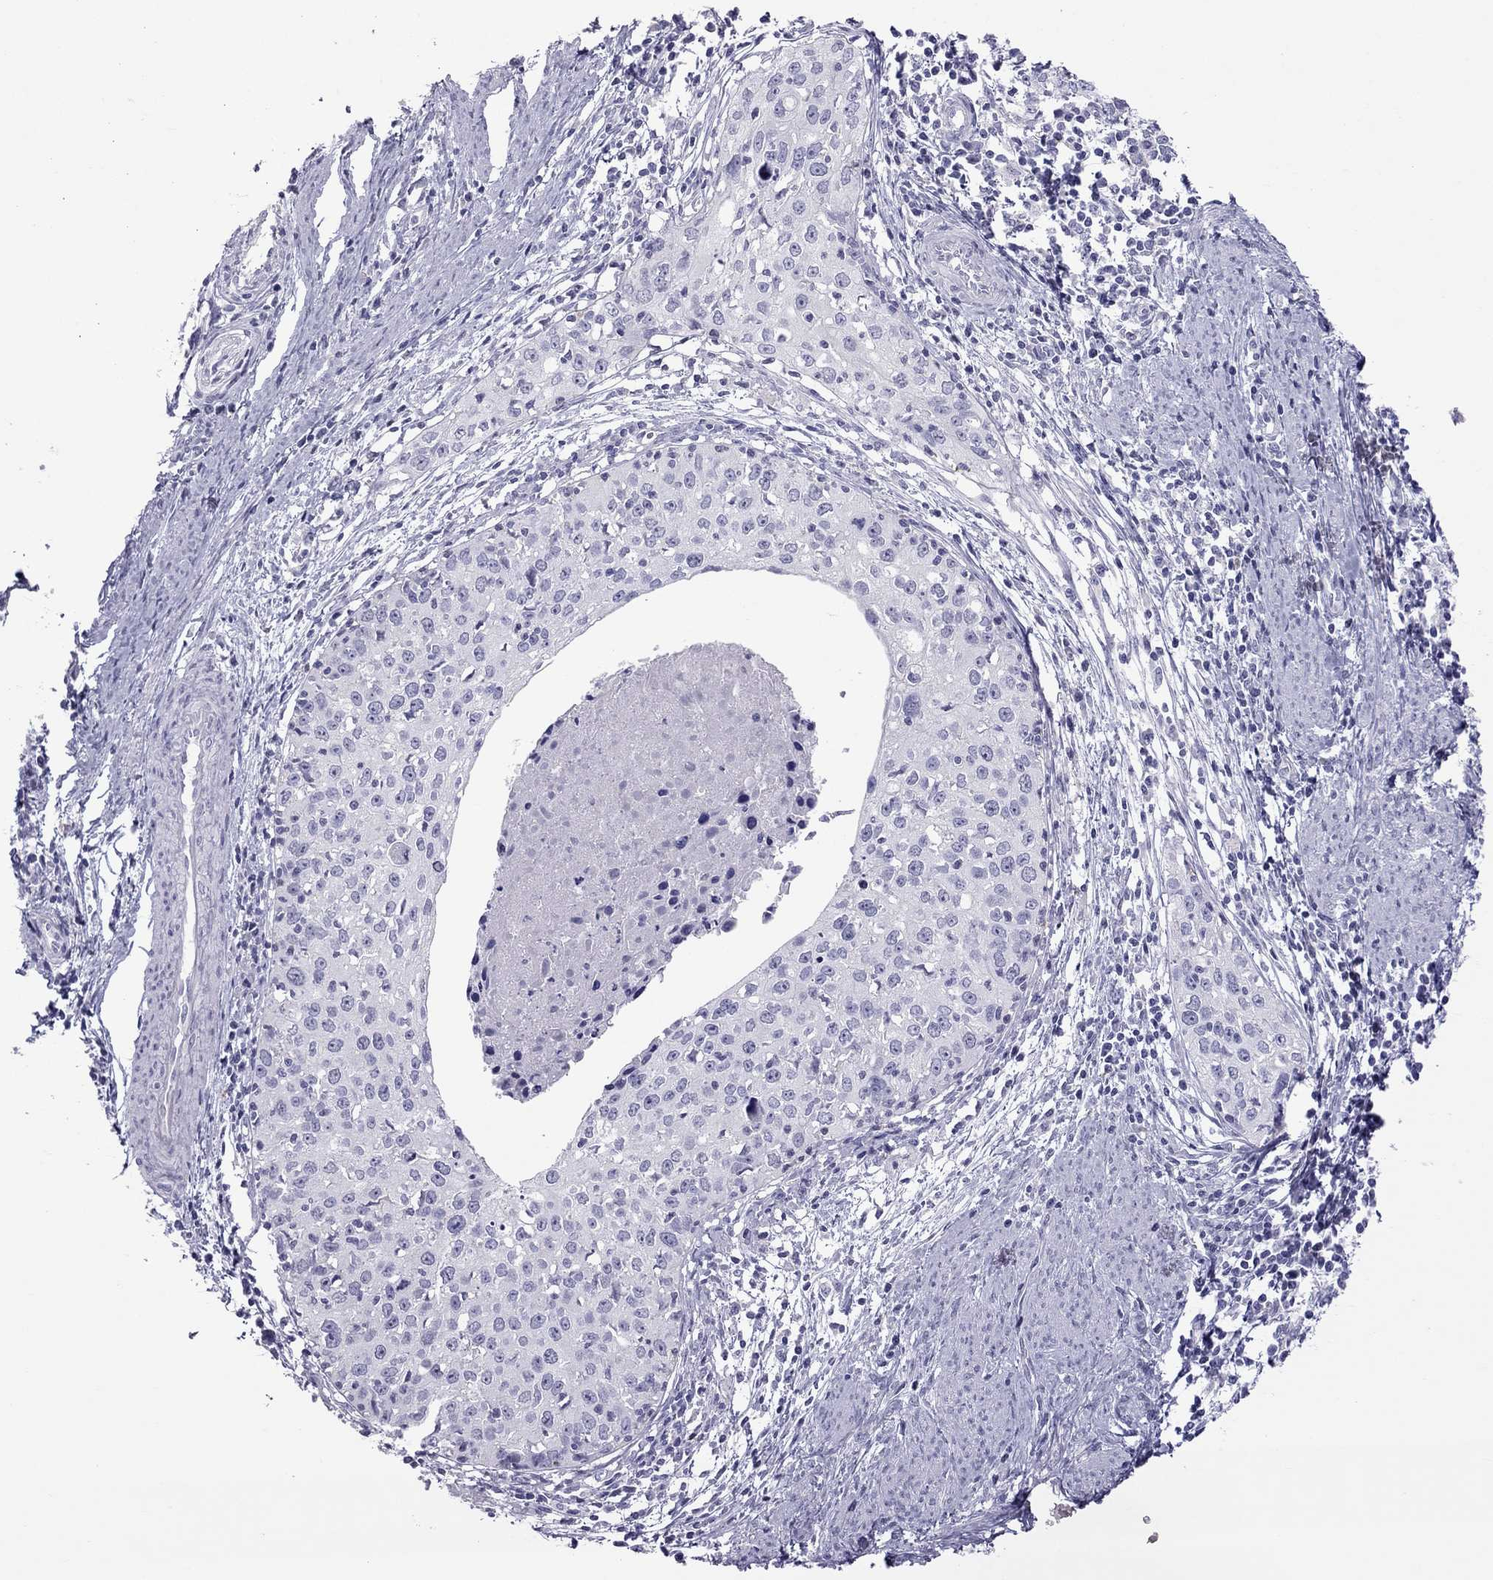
{"staining": {"intensity": "negative", "quantity": "none", "location": "none"}, "tissue": "cervical cancer", "cell_type": "Tumor cells", "image_type": "cancer", "snomed": [{"axis": "morphology", "description": "Squamous cell carcinoma, NOS"}, {"axis": "topography", "description": "Cervix"}], "caption": "The micrograph demonstrates no significant expression in tumor cells of squamous cell carcinoma (cervical).", "gene": "TEX14", "patient": {"sex": "female", "age": 40}}